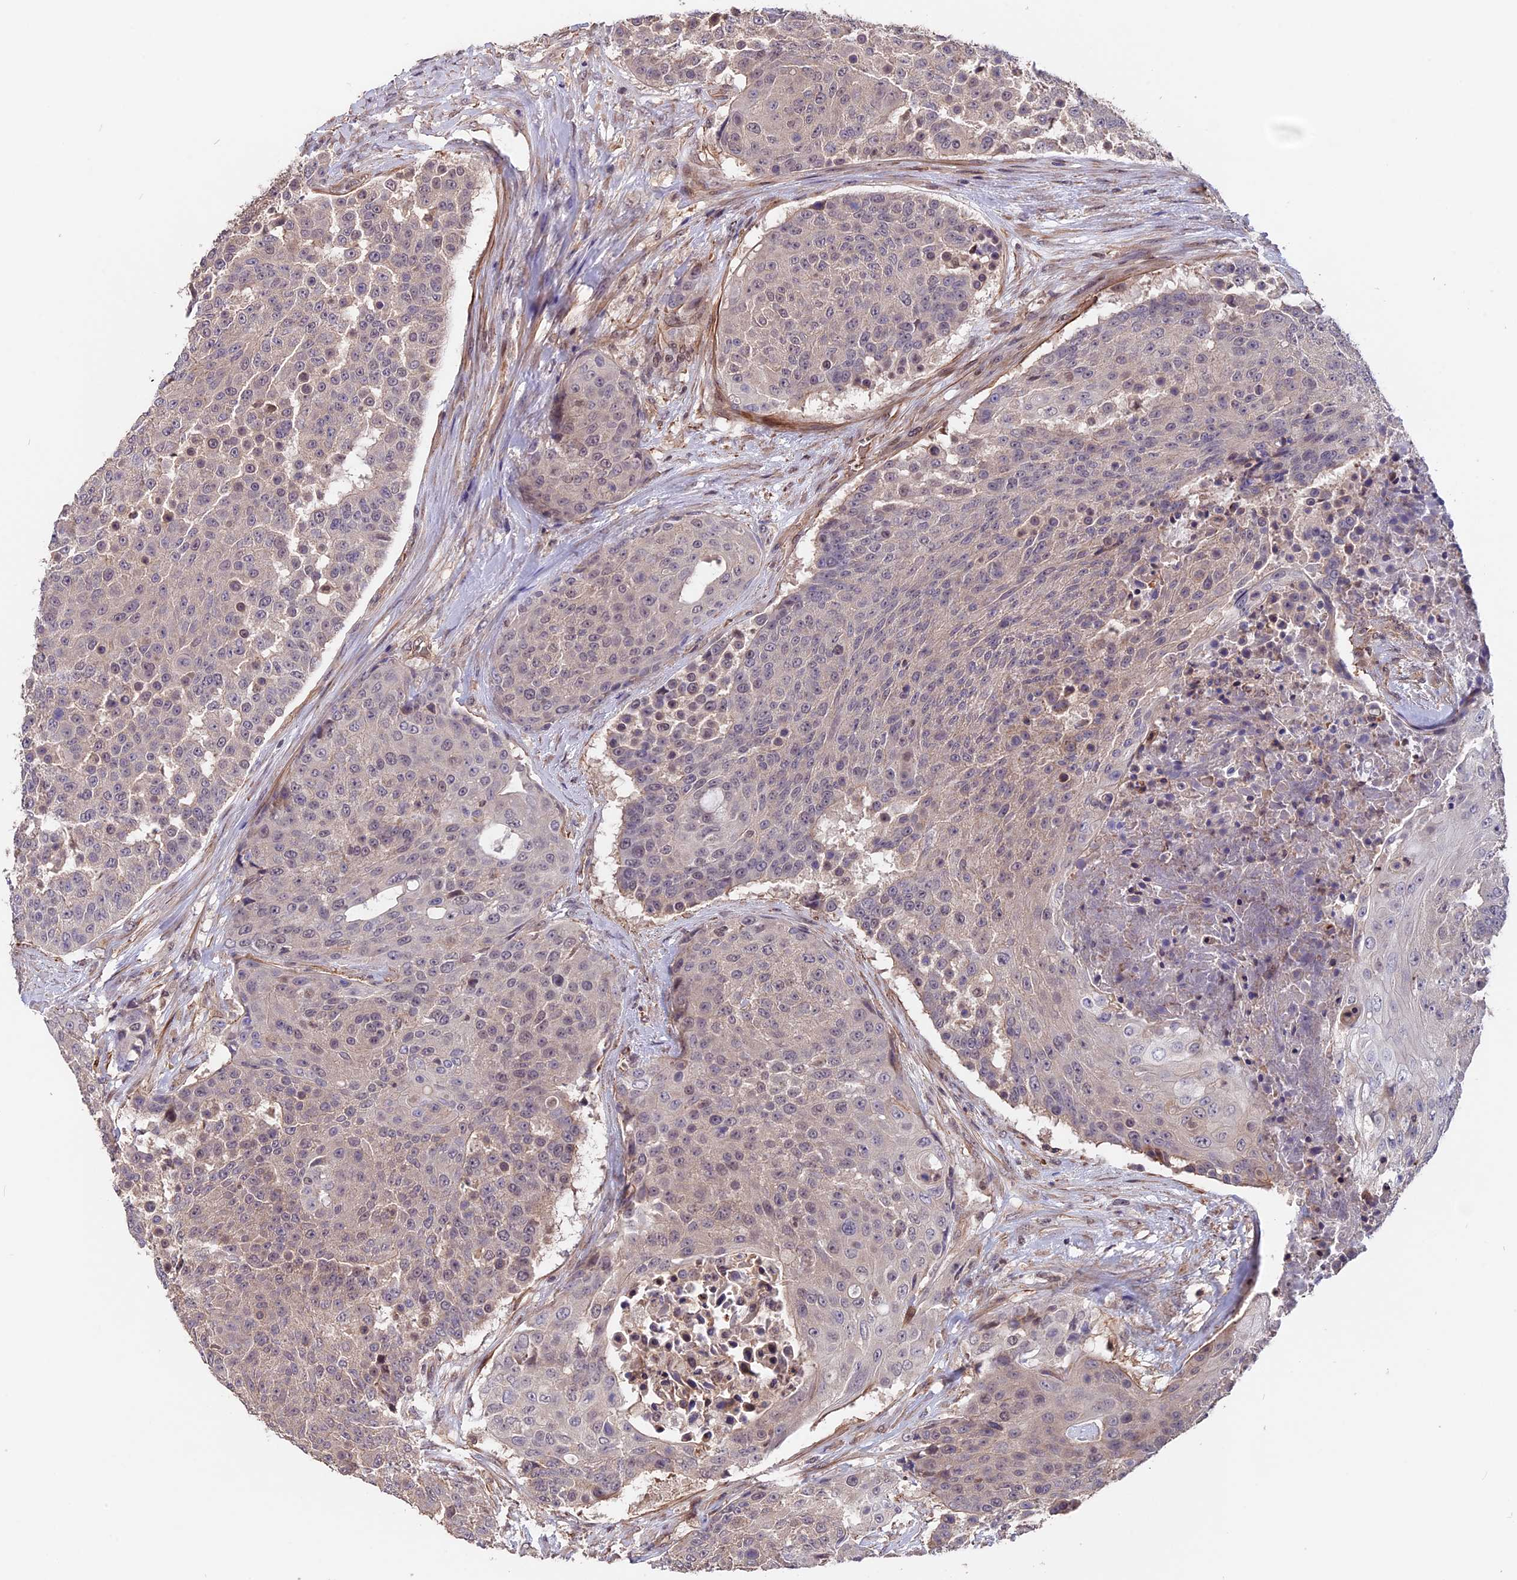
{"staining": {"intensity": "negative", "quantity": "none", "location": "none"}, "tissue": "urothelial cancer", "cell_type": "Tumor cells", "image_type": "cancer", "snomed": [{"axis": "morphology", "description": "Urothelial carcinoma, High grade"}, {"axis": "topography", "description": "Urinary bladder"}], "caption": "Image shows no protein expression in tumor cells of urothelial cancer tissue.", "gene": "ZC3H10", "patient": {"sex": "female", "age": 63}}